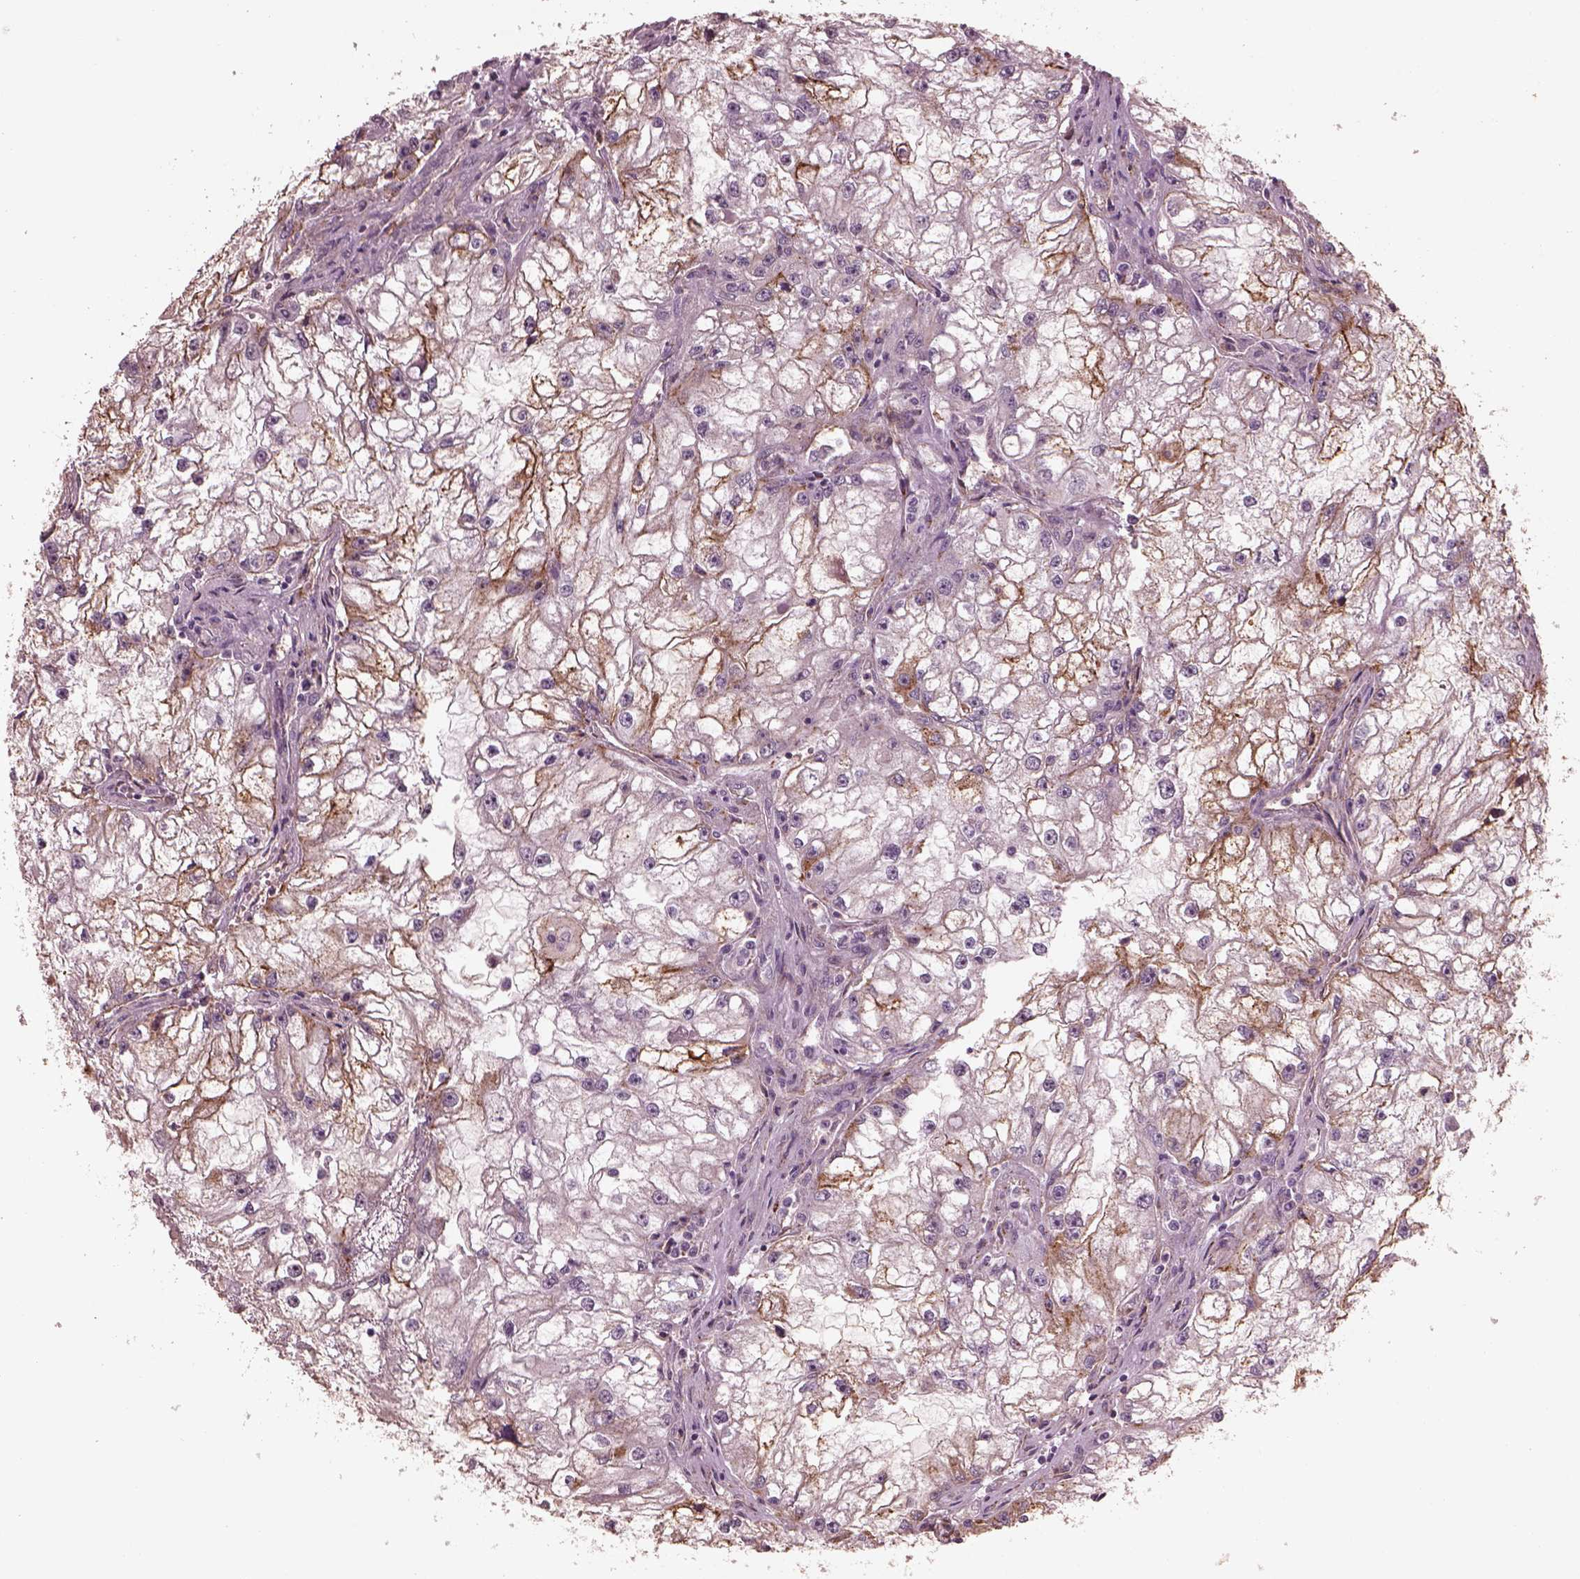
{"staining": {"intensity": "weak", "quantity": "<25%", "location": "cytoplasmic/membranous"}, "tissue": "renal cancer", "cell_type": "Tumor cells", "image_type": "cancer", "snomed": [{"axis": "morphology", "description": "Adenocarcinoma, NOS"}, {"axis": "topography", "description": "Kidney"}], "caption": "Tumor cells show no significant expression in renal cancer.", "gene": "SRI", "patient": {"sex": "male", "age": 59}}